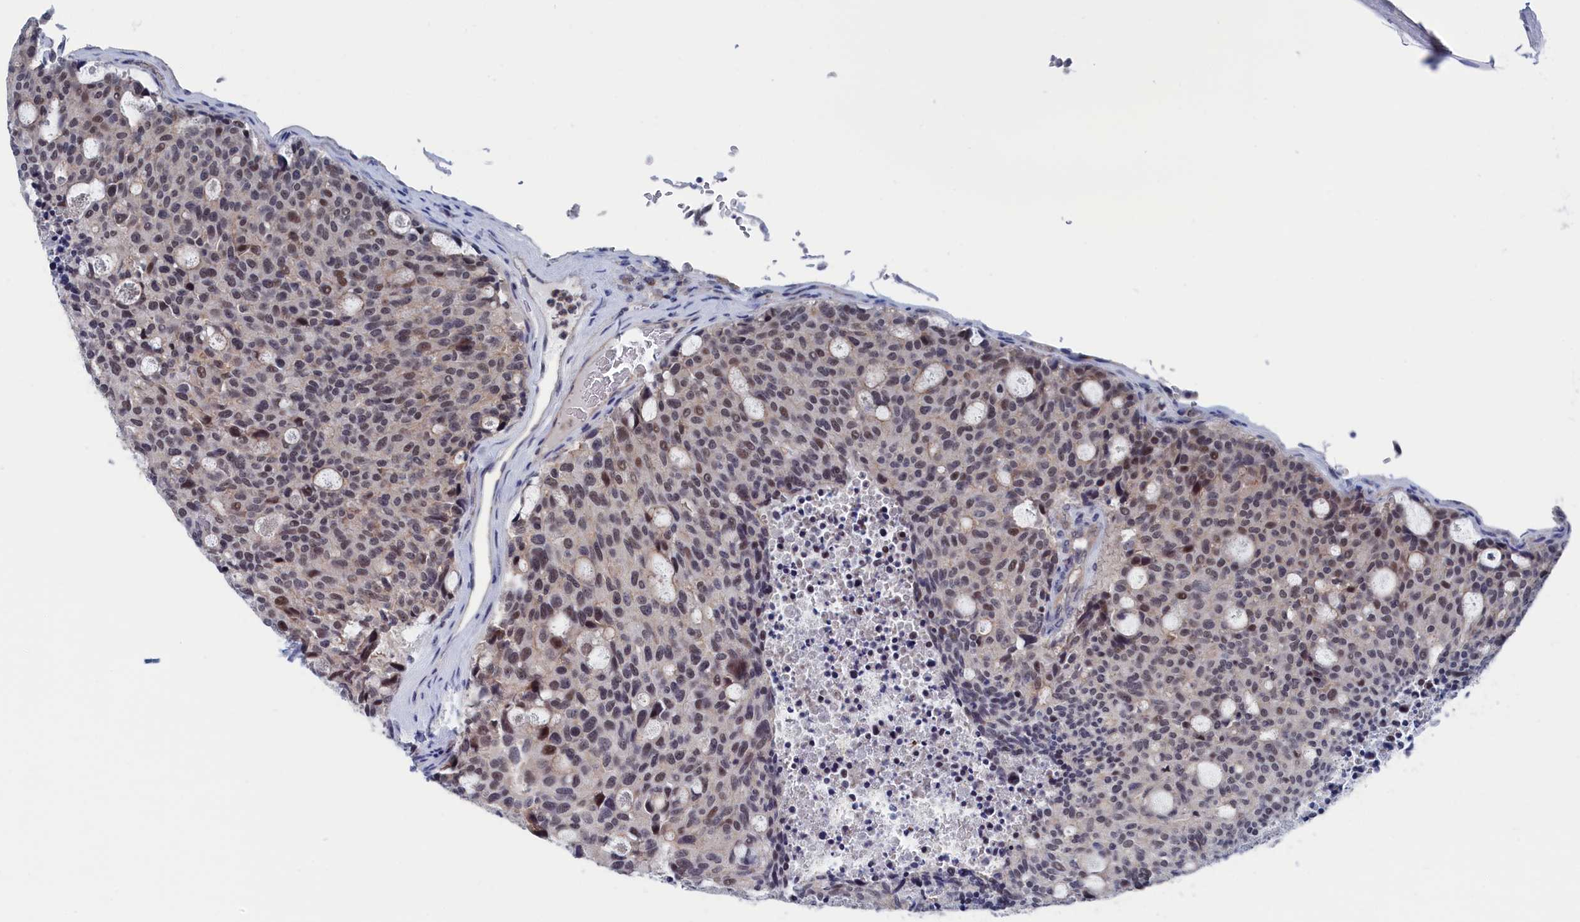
{"staining": {"intensity": "weak", "quantity": "25%-75%", "location": "nuclear"}, "tissue": "carcinoid", "cell_type": "Tumor cells", "image_type": "cancer", "snomed": [{"axis": "morphology", "description": "Carcinoid, malignant, NOS"}, {"axis": "topography", "description": "Pancreas"}], "caption": "High-magnification brightfield microscopy of malignant carcinoid stained with DAB (brown) and counterstained with hematoxylin (blue). tumor cells exhibit weak nuclear positivity is seen in approximately25%-75% of cells.", "gene": "MARCHF3", "patient": {"sex": "female", "age": 54}}